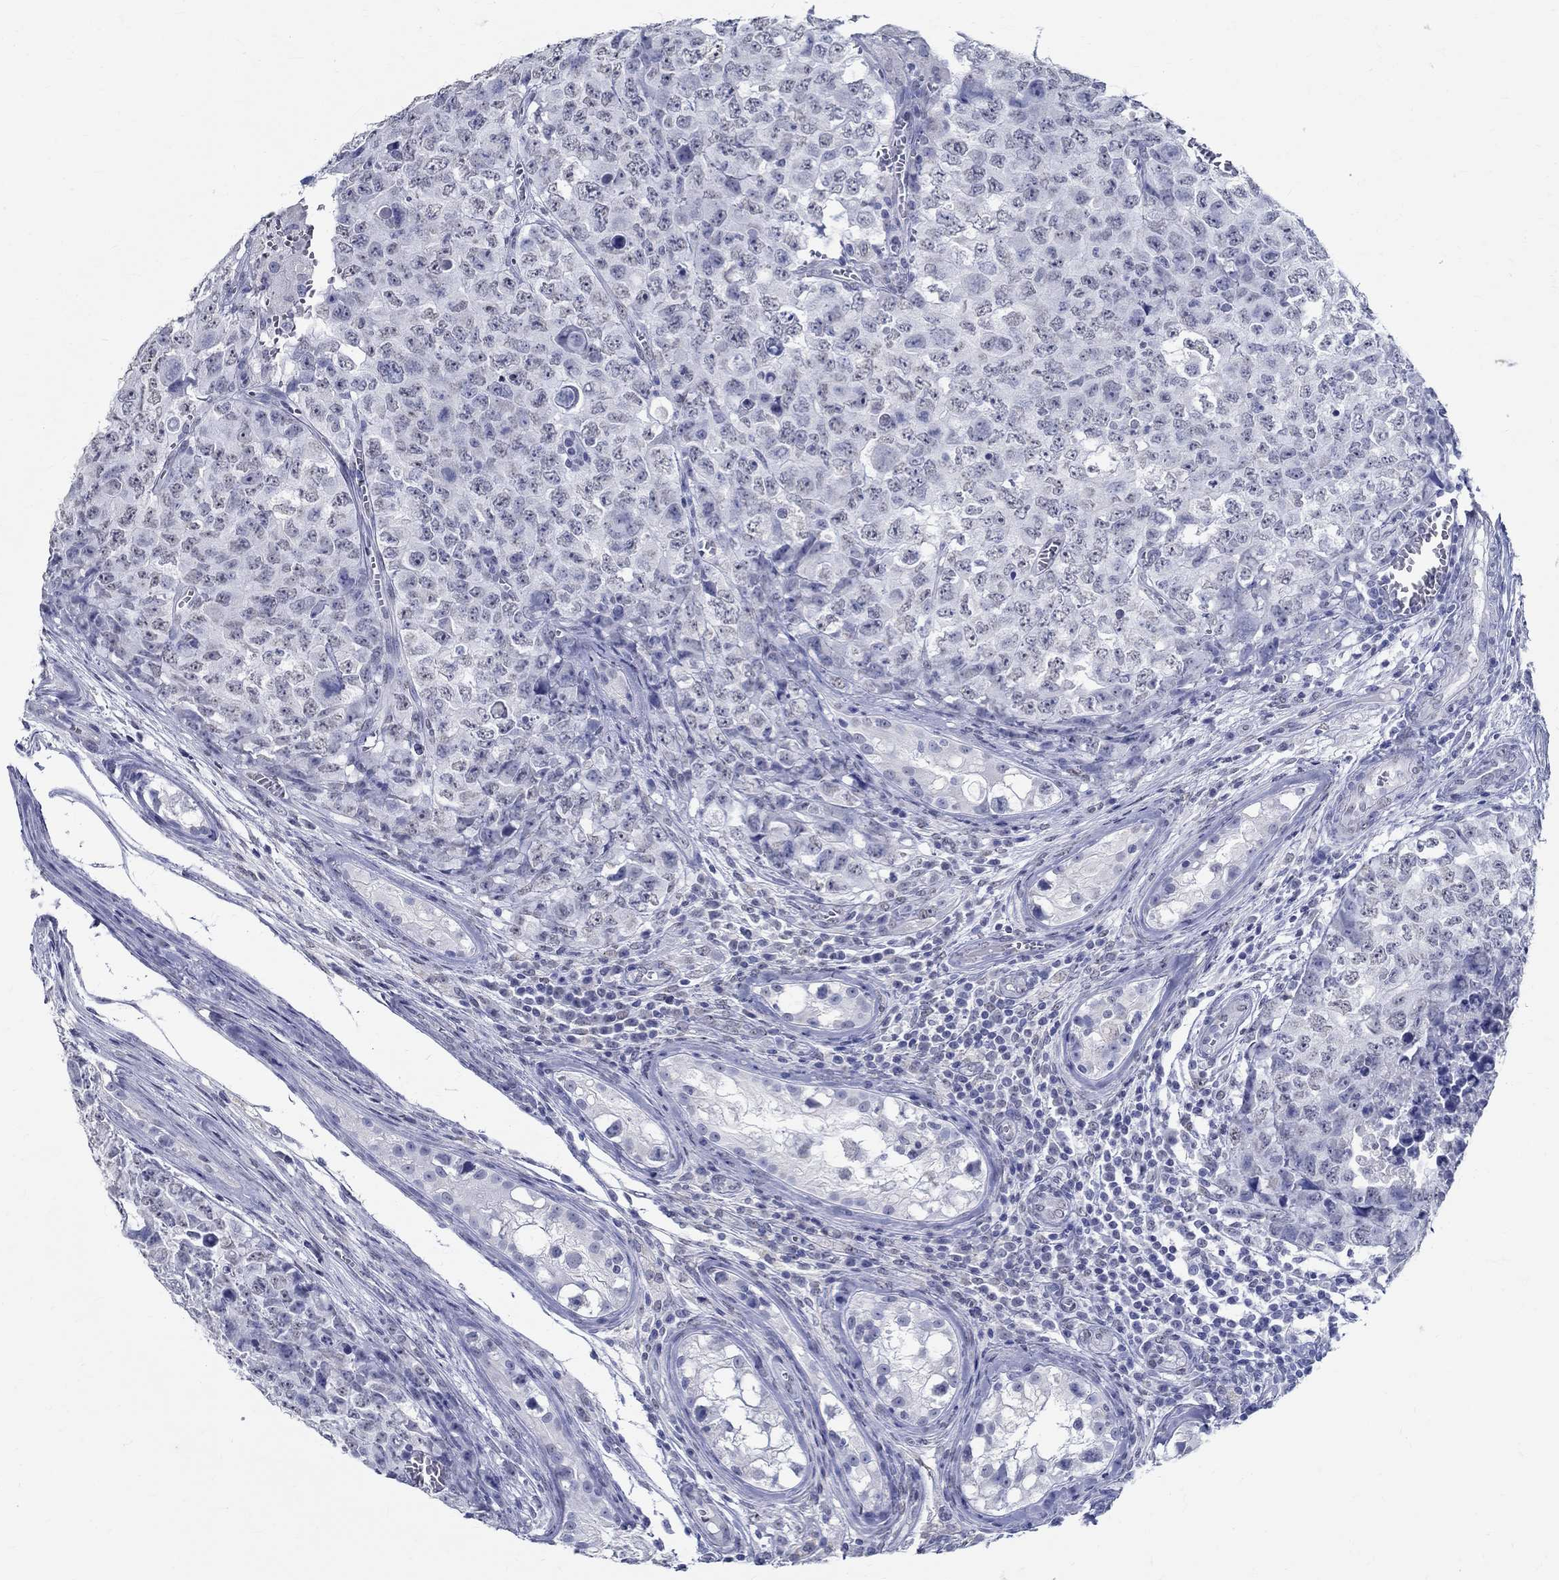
{"staining": {"intensity": "negative", "quantity": "none", "location": "none"}, "tissue": "testis cancer", "cell_type": "Tumor cells", "image_type": "cancer", "snomed": [{"axis": "morphology", "description": "Carcinoma, Embryonal, NOS"}, {"axis": "topography", "description": "Testis"}], "caption": "IHC of testis cancer (embryonal carcinoma) demonstrates no positivity in tumor cells.", "gene": "TSPAN16", "patient": {"sex": "male", "age": 23}}